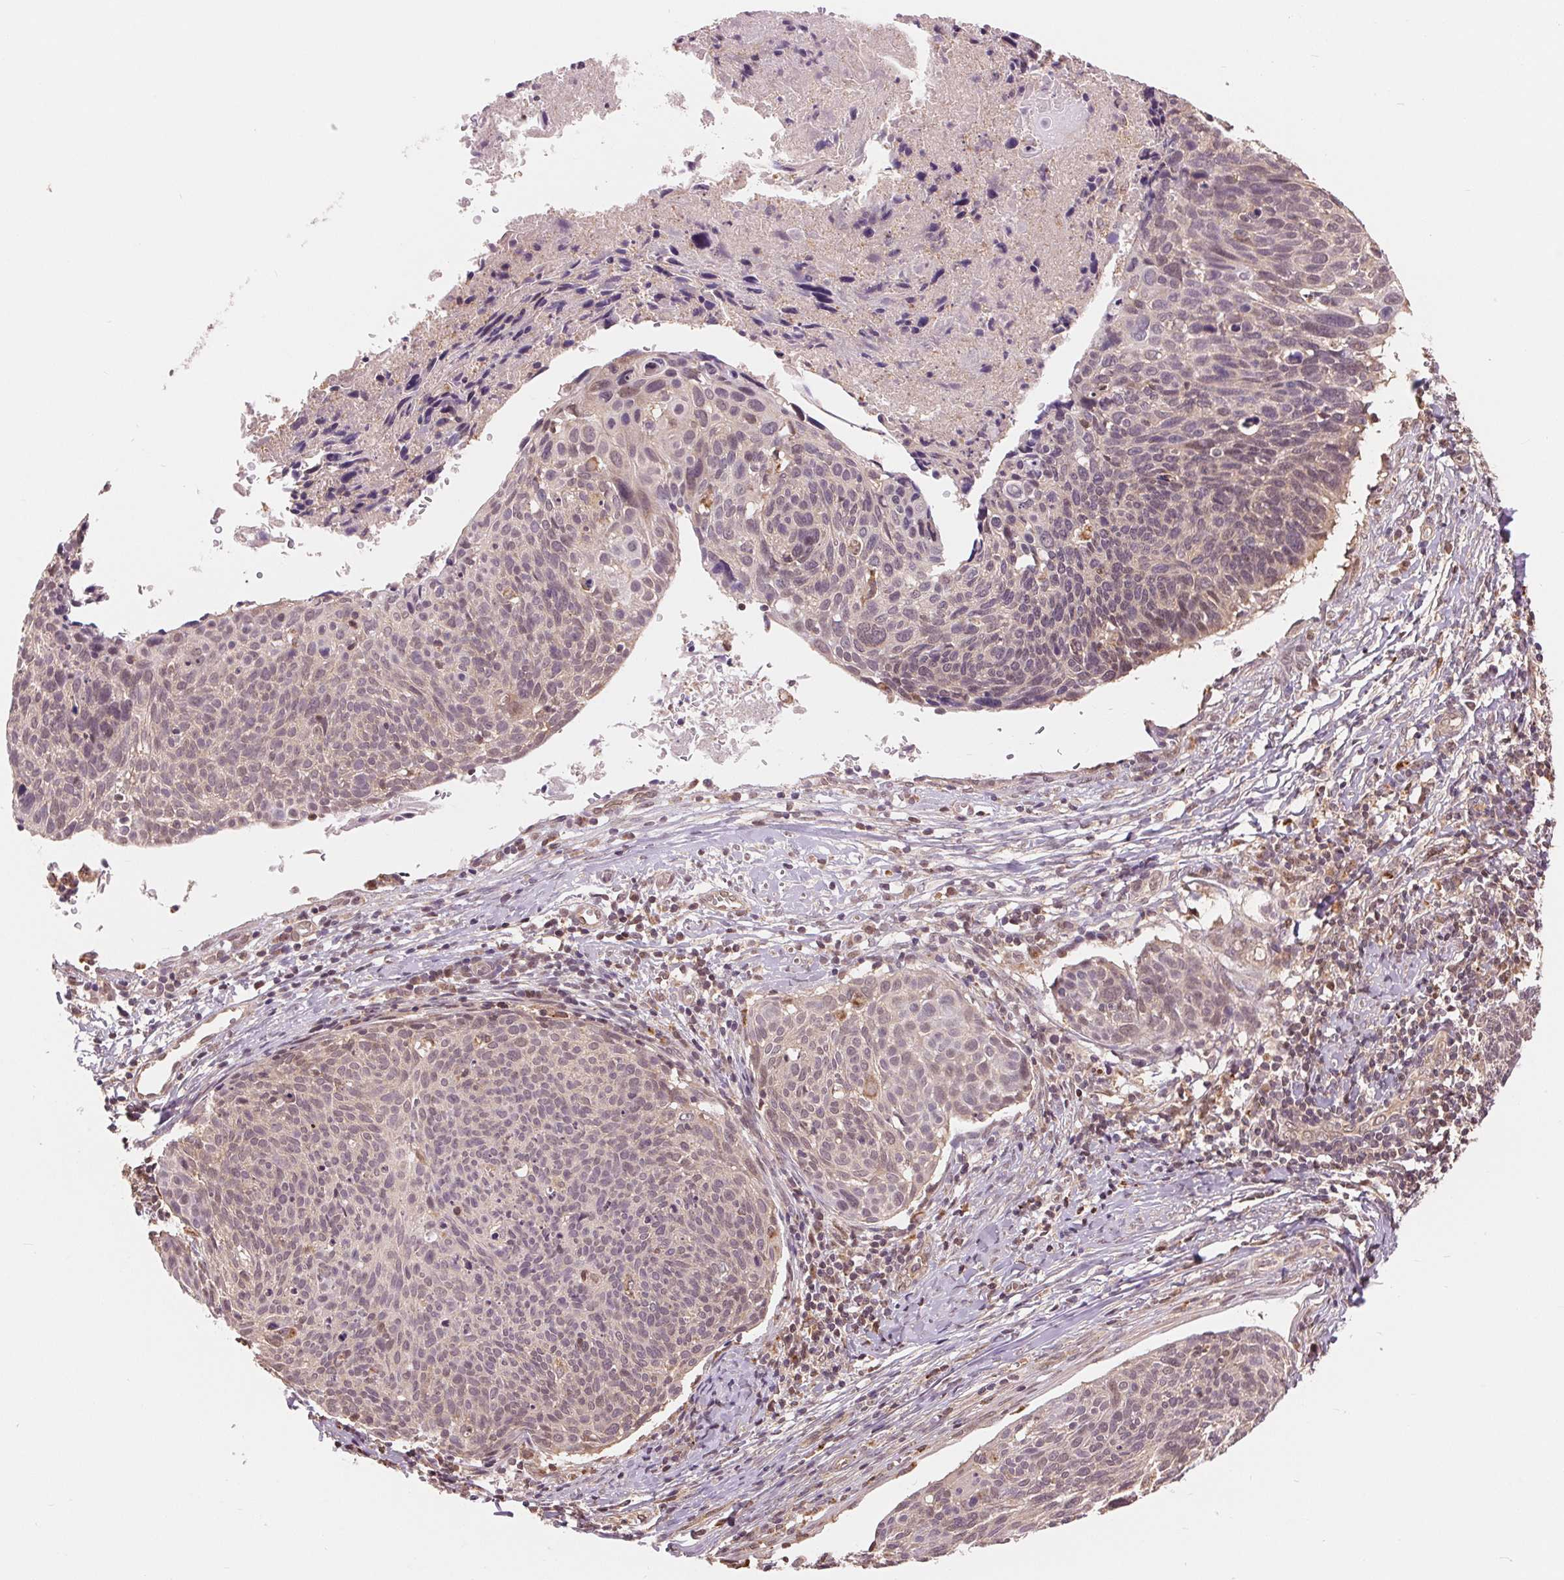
{"staining": {"intensity": "weak", "quantity": "25%-75%", "location": "nuclear"}, "tissue": "cervical cancer", "cell_type": "Tumor cells", "image_type": "cancer", "snomed": [{"axis": "morphology", "description": "Squamous cell carcinoma, NOS"}, {"axis": "topography", "description": "Cervix"}], "caption": "Squamous cell carcinoma (cervical) tissue reveals weak nuclear staining in approximately 25%-75% of tumor cells", "gene": "TMEM273", "patient": {"sex": "female", "age": 49}}